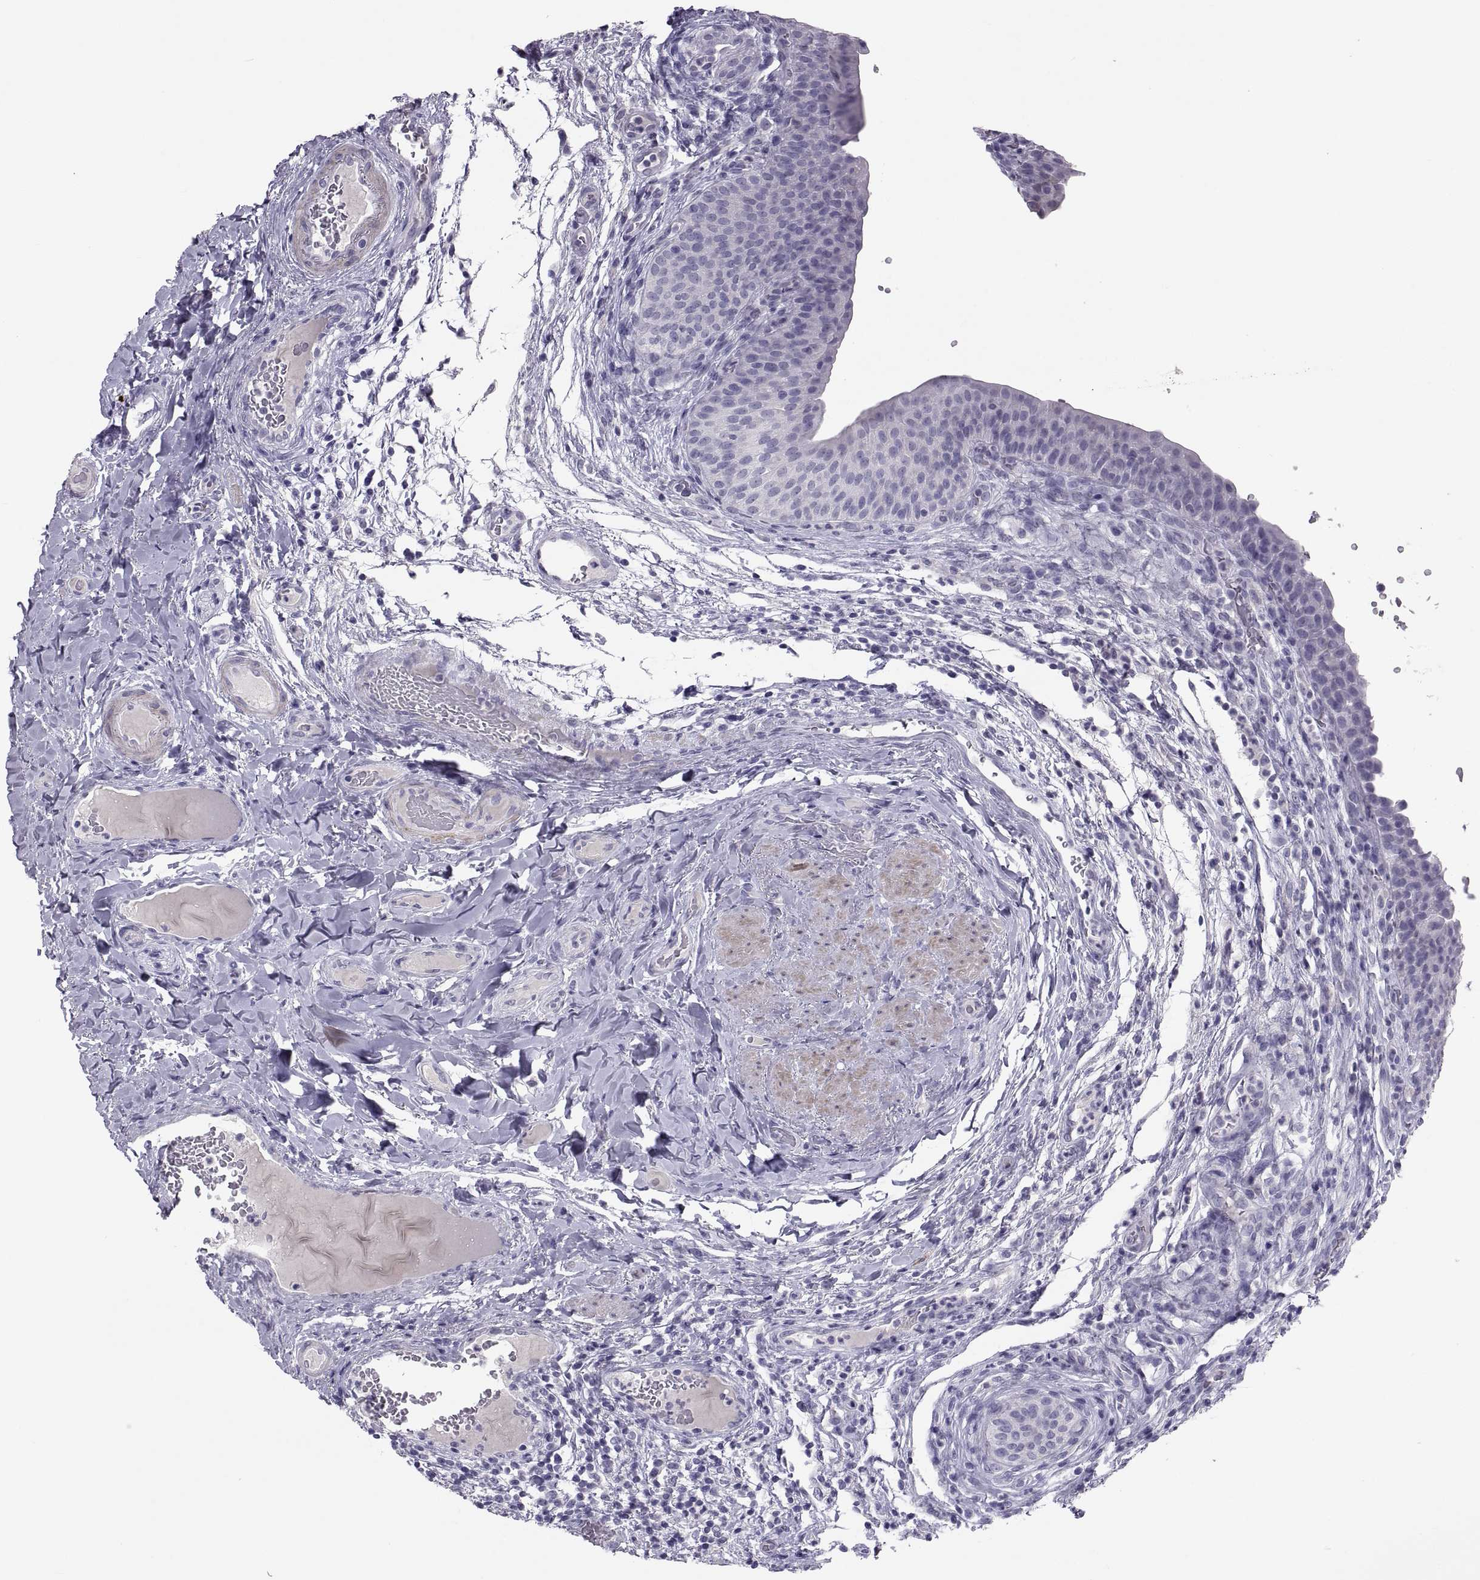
{"staining": {"intensity": "negative", "quantity": "none", "location": "none"}, "tissue": "urinary bladder", "cell_type": "Urothelial cells", "image_type": "normal", "snomed": [{"axis": "morphology", "description": "Normal tissue, NOS"}, {"axis": "topography", "description": "Urinary bladder"}], "caption": "This is a image of immunohistochemistry (IHC) staining of normal urinary bladder, which shows no expression in urothelial cells.", "gene": "IGSF1", "patient": {"sex": "male", "age": 66}}